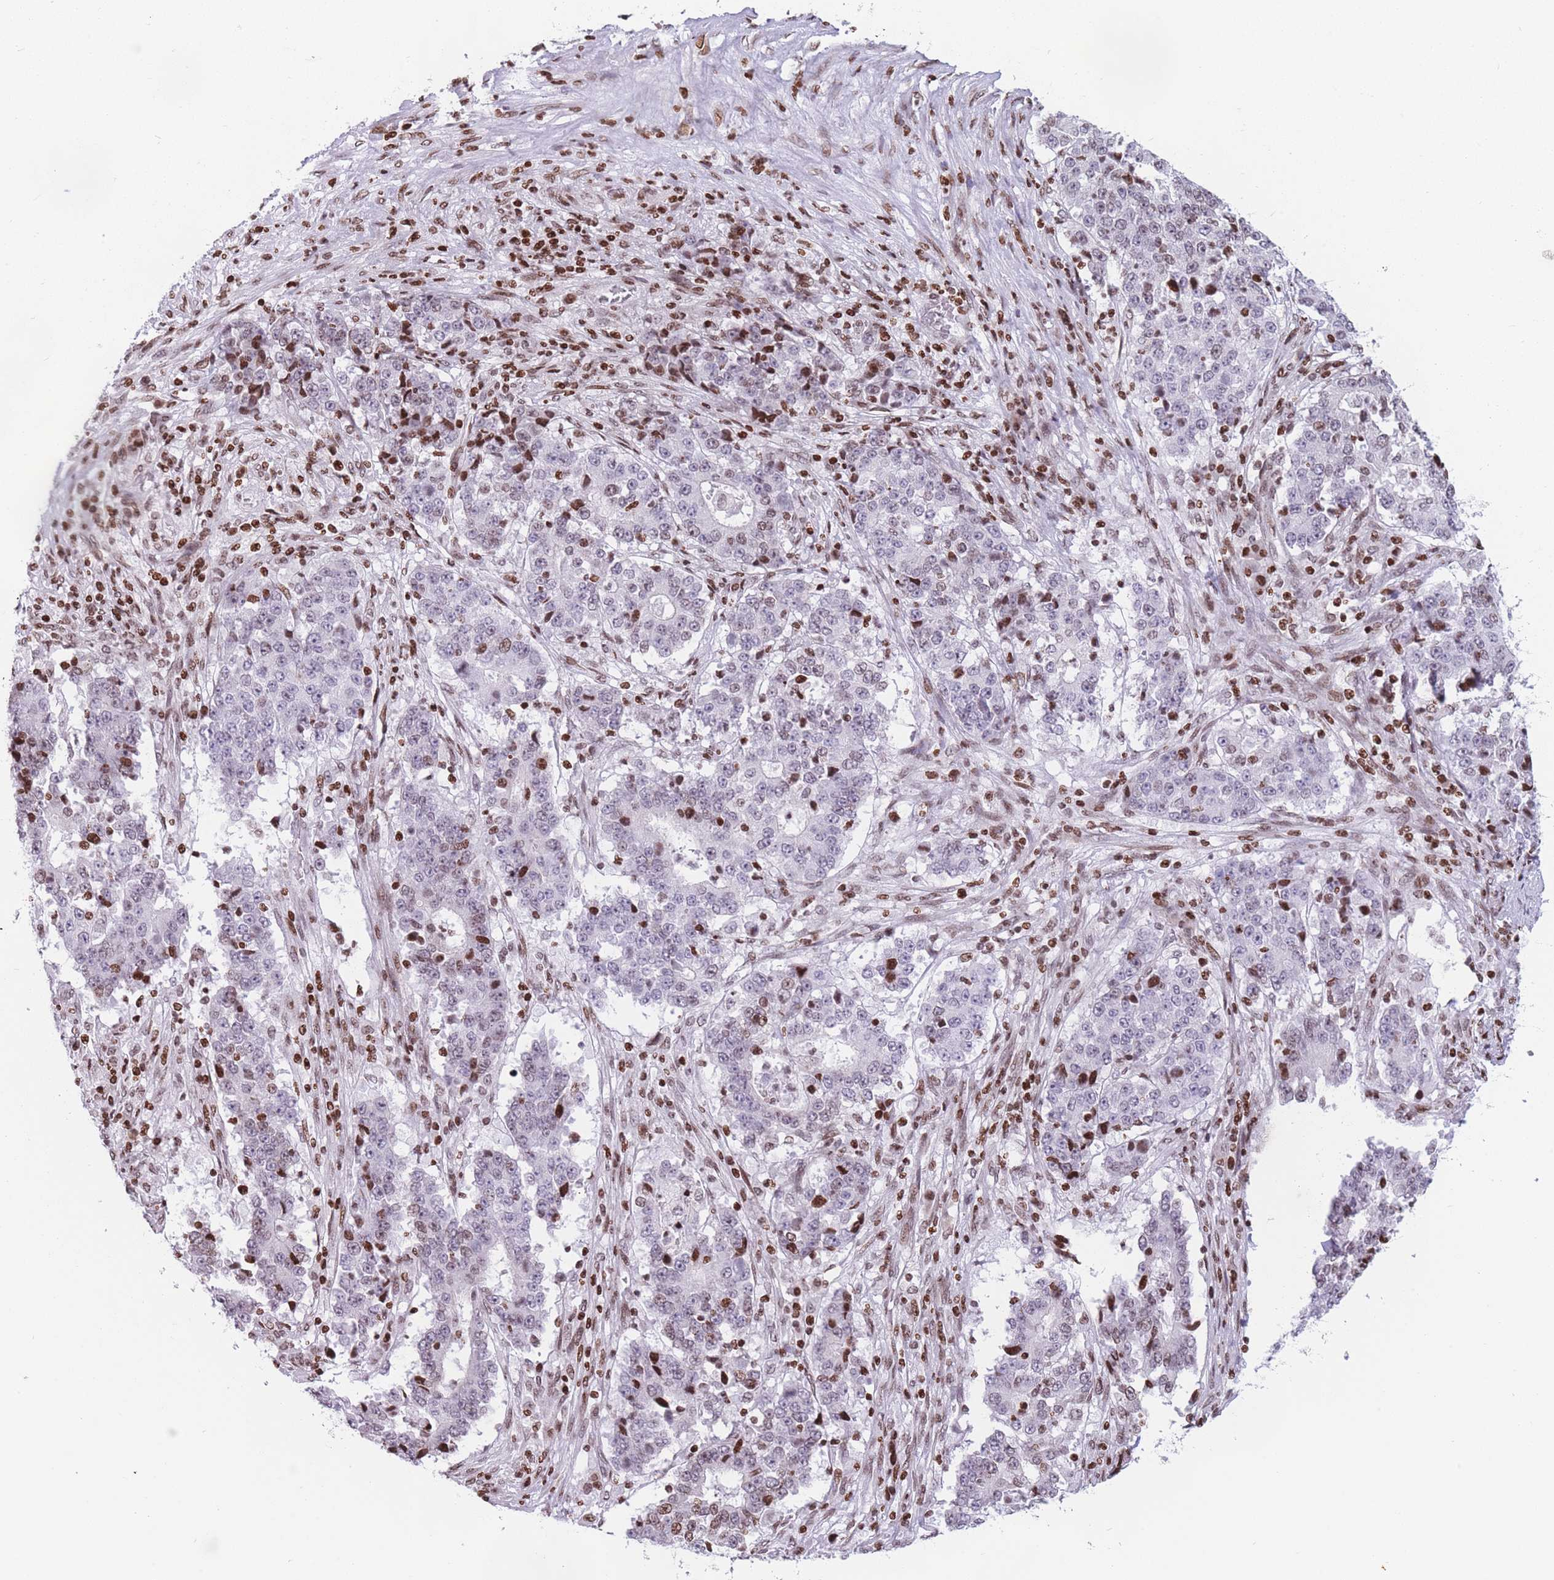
{"staining": {"intensity": "weak", "quantity": "25%-75%", "location": "nuclear"}, "tissue": "stomach cancer", "cell_type": "Tumor cells", "image_type": "cancer", "snomed": [{"axis": "morphology", "description": "Adenocarcinoma, NOS"}, {"axis": "topography", "description": "Stomach"}], "caption": "Protein expression by IHC exhibits weak nuclear staining in approximately 25%-75% of tumor cells in stomach cancer.", "gene": "AK9", "patient": {"sex": "male", "age": 59}}